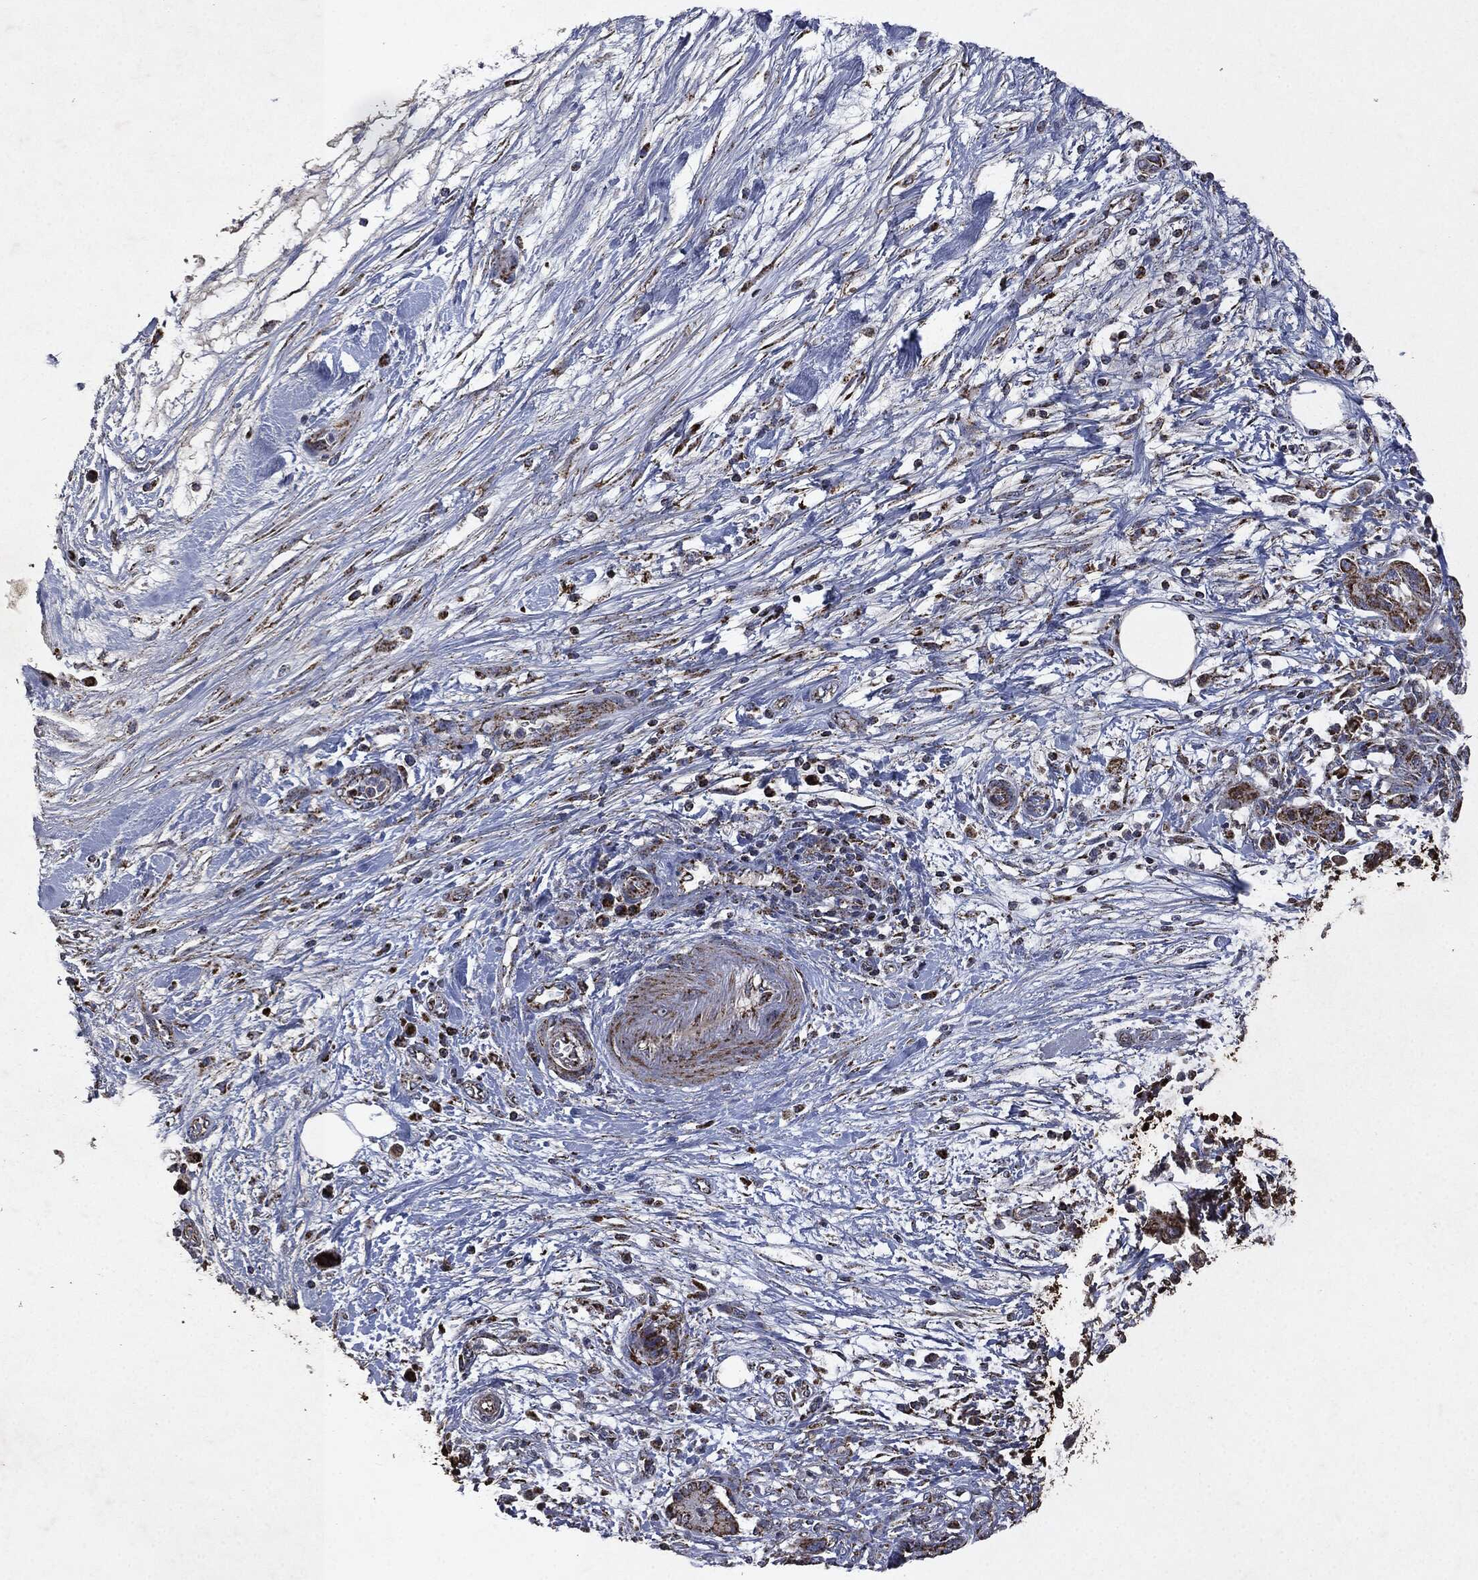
{"staining": {"intensity": "strong", "quantity": ">75%", "location": "cytoplasmic/membranous"}, "tissue": "pancreatic cancer", "cell_type": "Tumor cells", "image_type": "cancer", "snomed": [{"axis": "morphology", "description": "Adenocarcinoma, NOS"}, {"axis": "topography", "description": "Pancreas"}], "caption": "Pancreatic cancer (adenocarcinoma) stained with DAB (3,3'-diaminobenzidine) immunohistochemistry displays high levels of strong cytoplasmic/membranous staining in about >75% of tumor cells.", "gene": "RYK", "patient": {"sex": "female", "age": 73}}